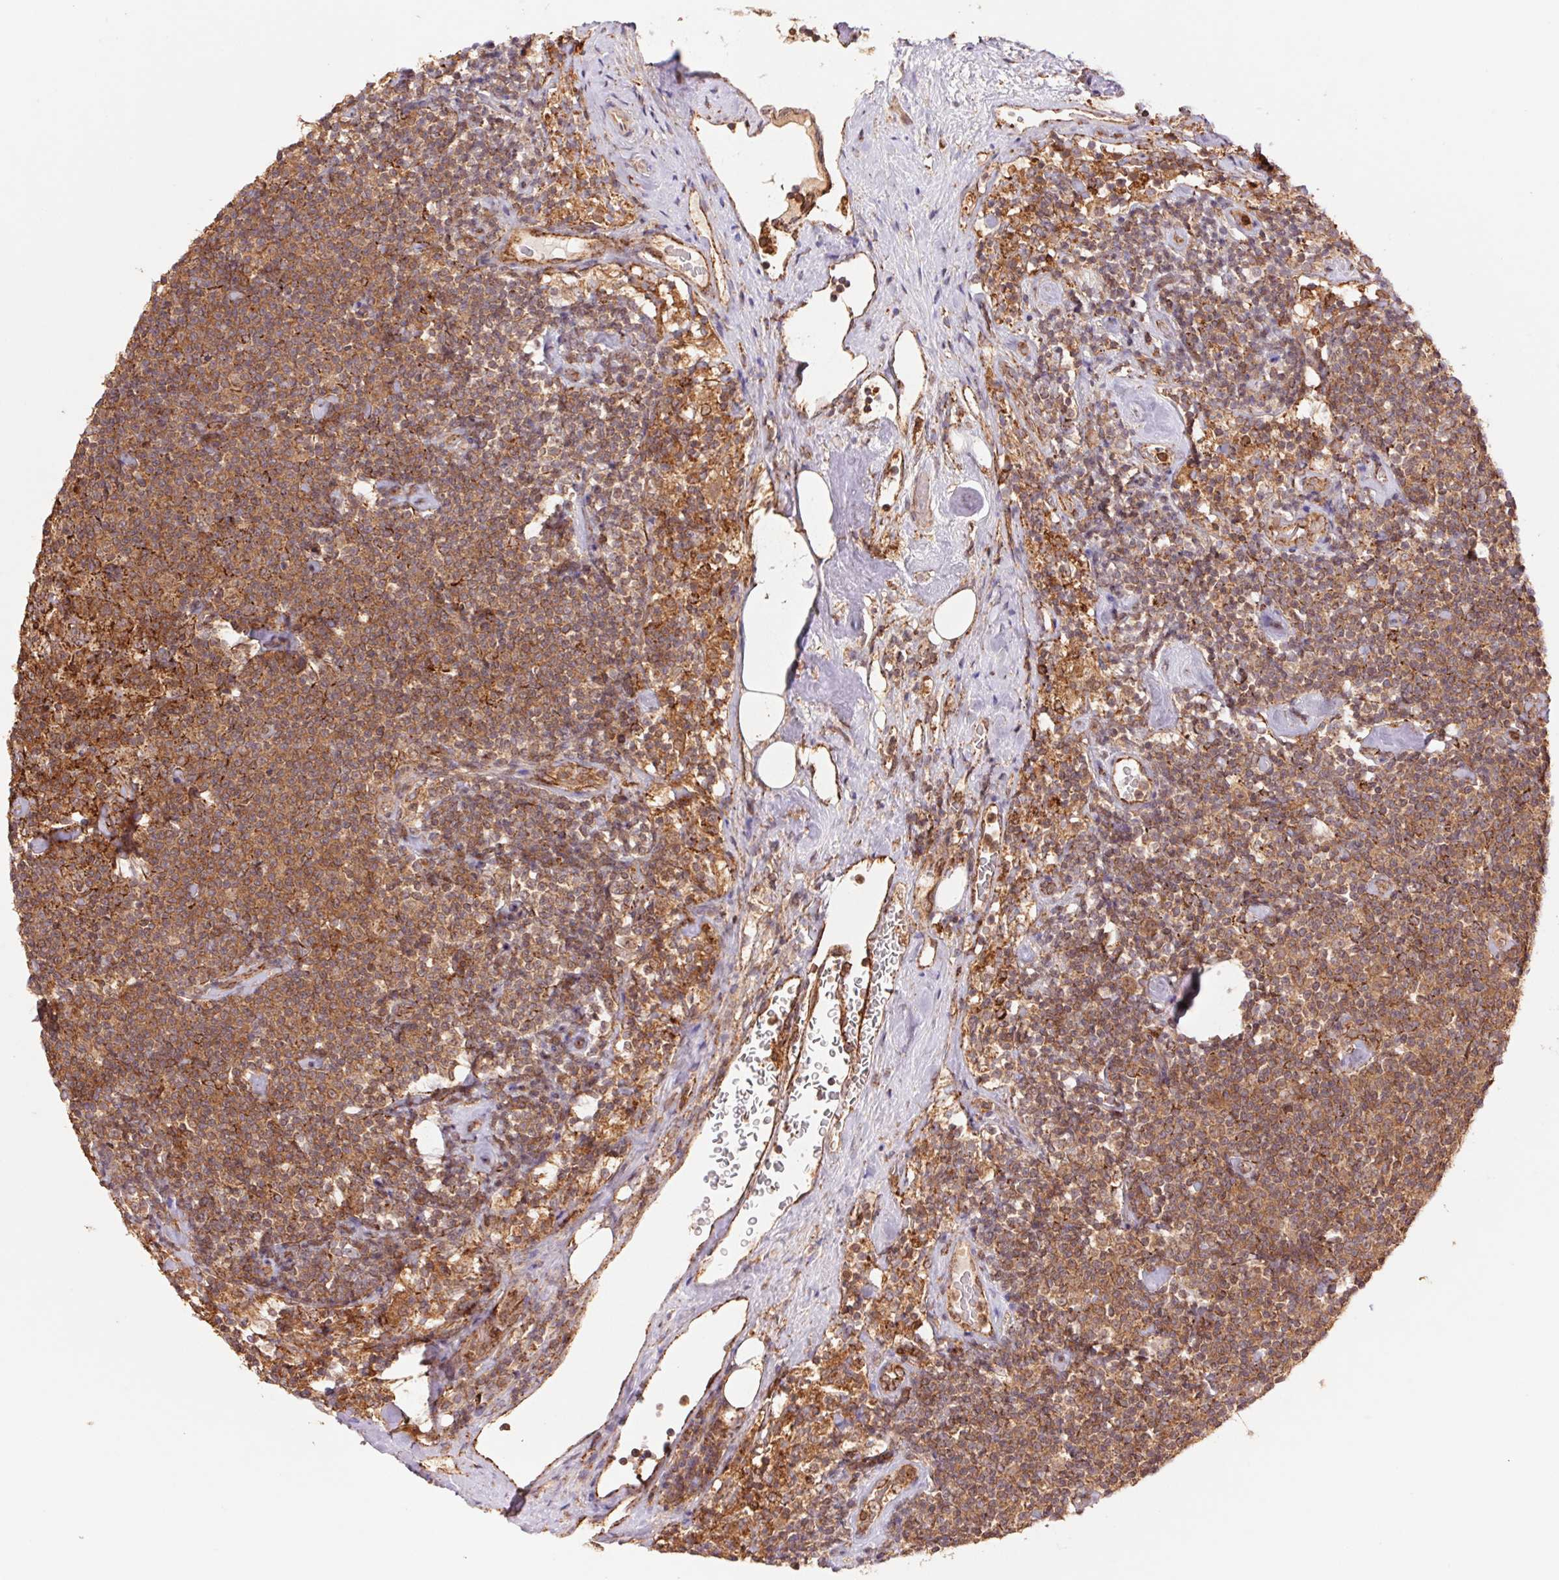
{"staining": {"intensity": "moderate", "quantity": ">75%", "location": "cytoplasmic/membranous"}, "tissue": "lymphoma", "cell_type": "Tumor cells", "image_type": "cancer", "snomed": [{"axis": "morphology", "description": "Malignant lymphoma, non-Hodgkin's type, Low grade"}, {"axis": "topography", "description": "Lymph node"}], "caption": "Lymphoma tissue exhibits moderate cytoplasmic/membranous staining in about >75% of tumor cells, visualized by immunohistochemistry. Immunohistochemistry stains the protein of interest in brown and the nuclei are stained blue.", "gene": "URM1", "patient": {"sex": "male", "age": 81}}